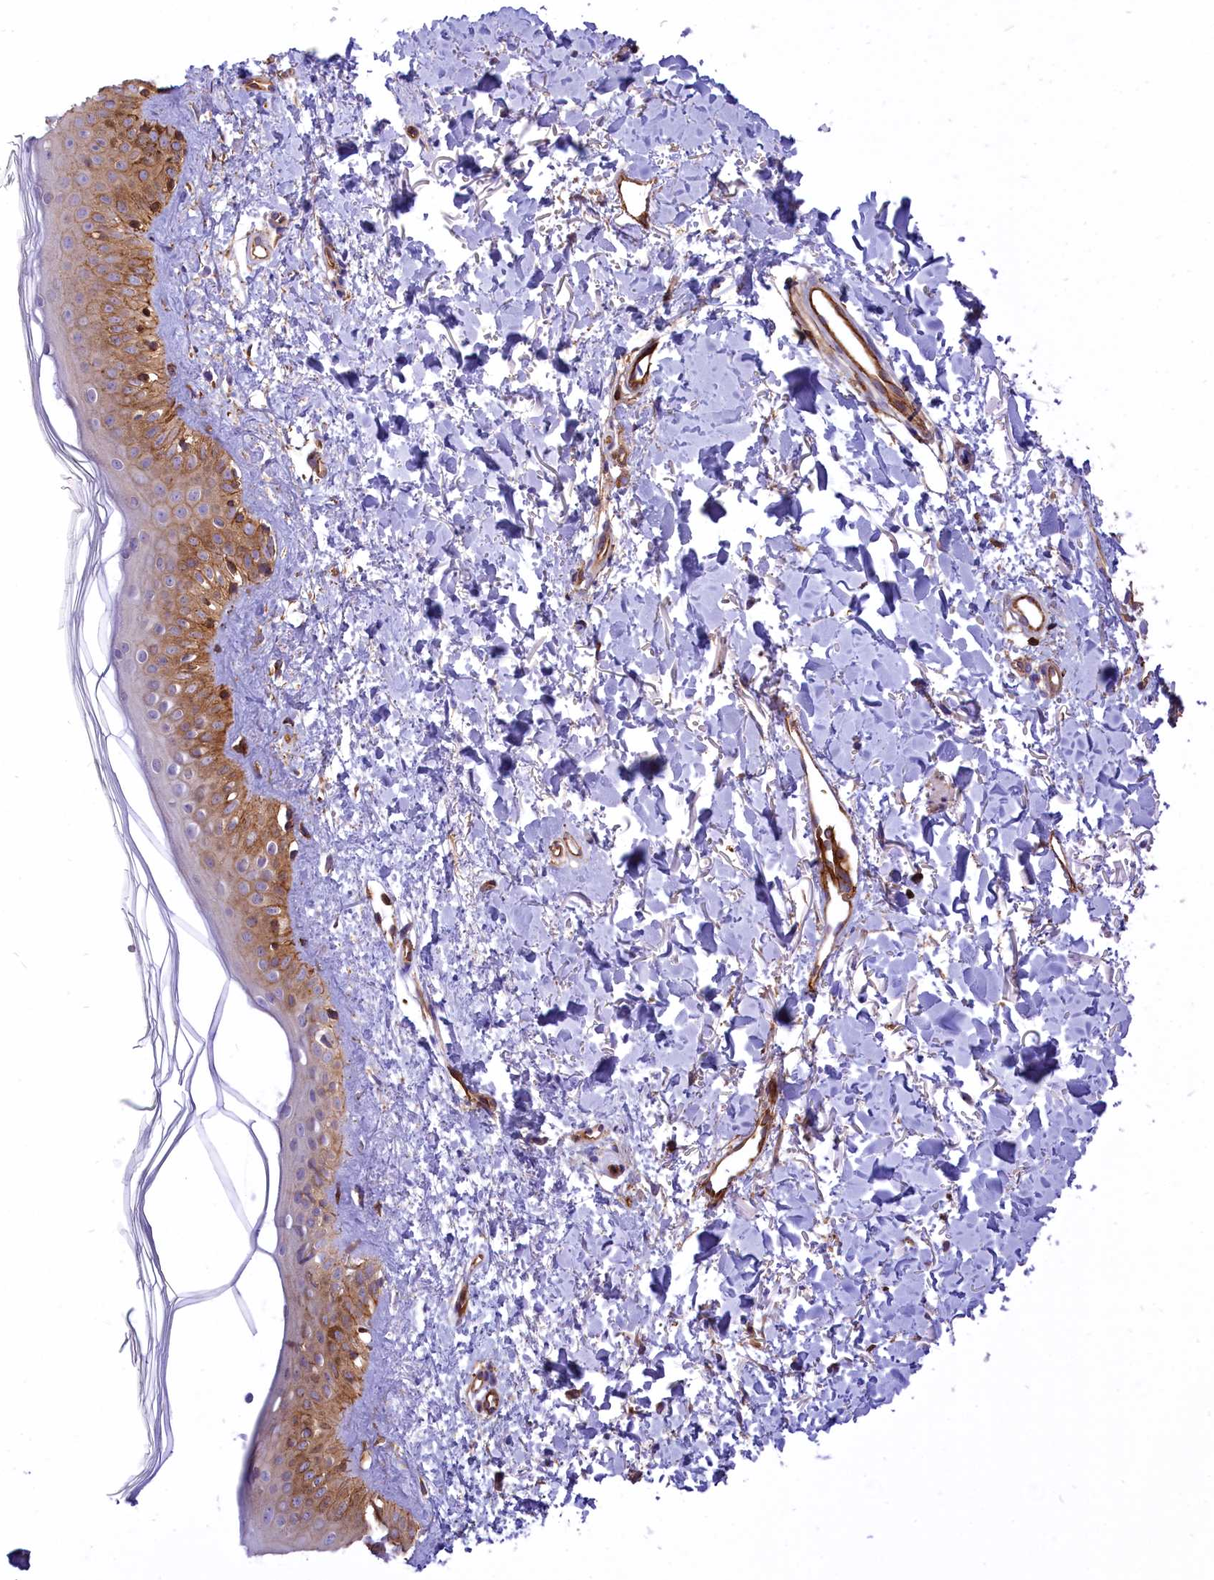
{"staining": {"intensity": "moderate", "quantity": ">75%", "location": "cytoplasmic/membranous"}, "tissue": "skin", "cell_type": "Fibroblasts", "image_type": "normal", "snomed": [{"axis": "morphology", "description": "Normal tissue, NOS"}, {"axis": "topography", "description": "Skin"}], "caption": "Fibroblasts exhibit moderate cytoplasmic/membranous staining in approximately >75% of cells in benign skin.", "gene": "SEPTIN9", "patient": {"sex": "female", "age": 58}}